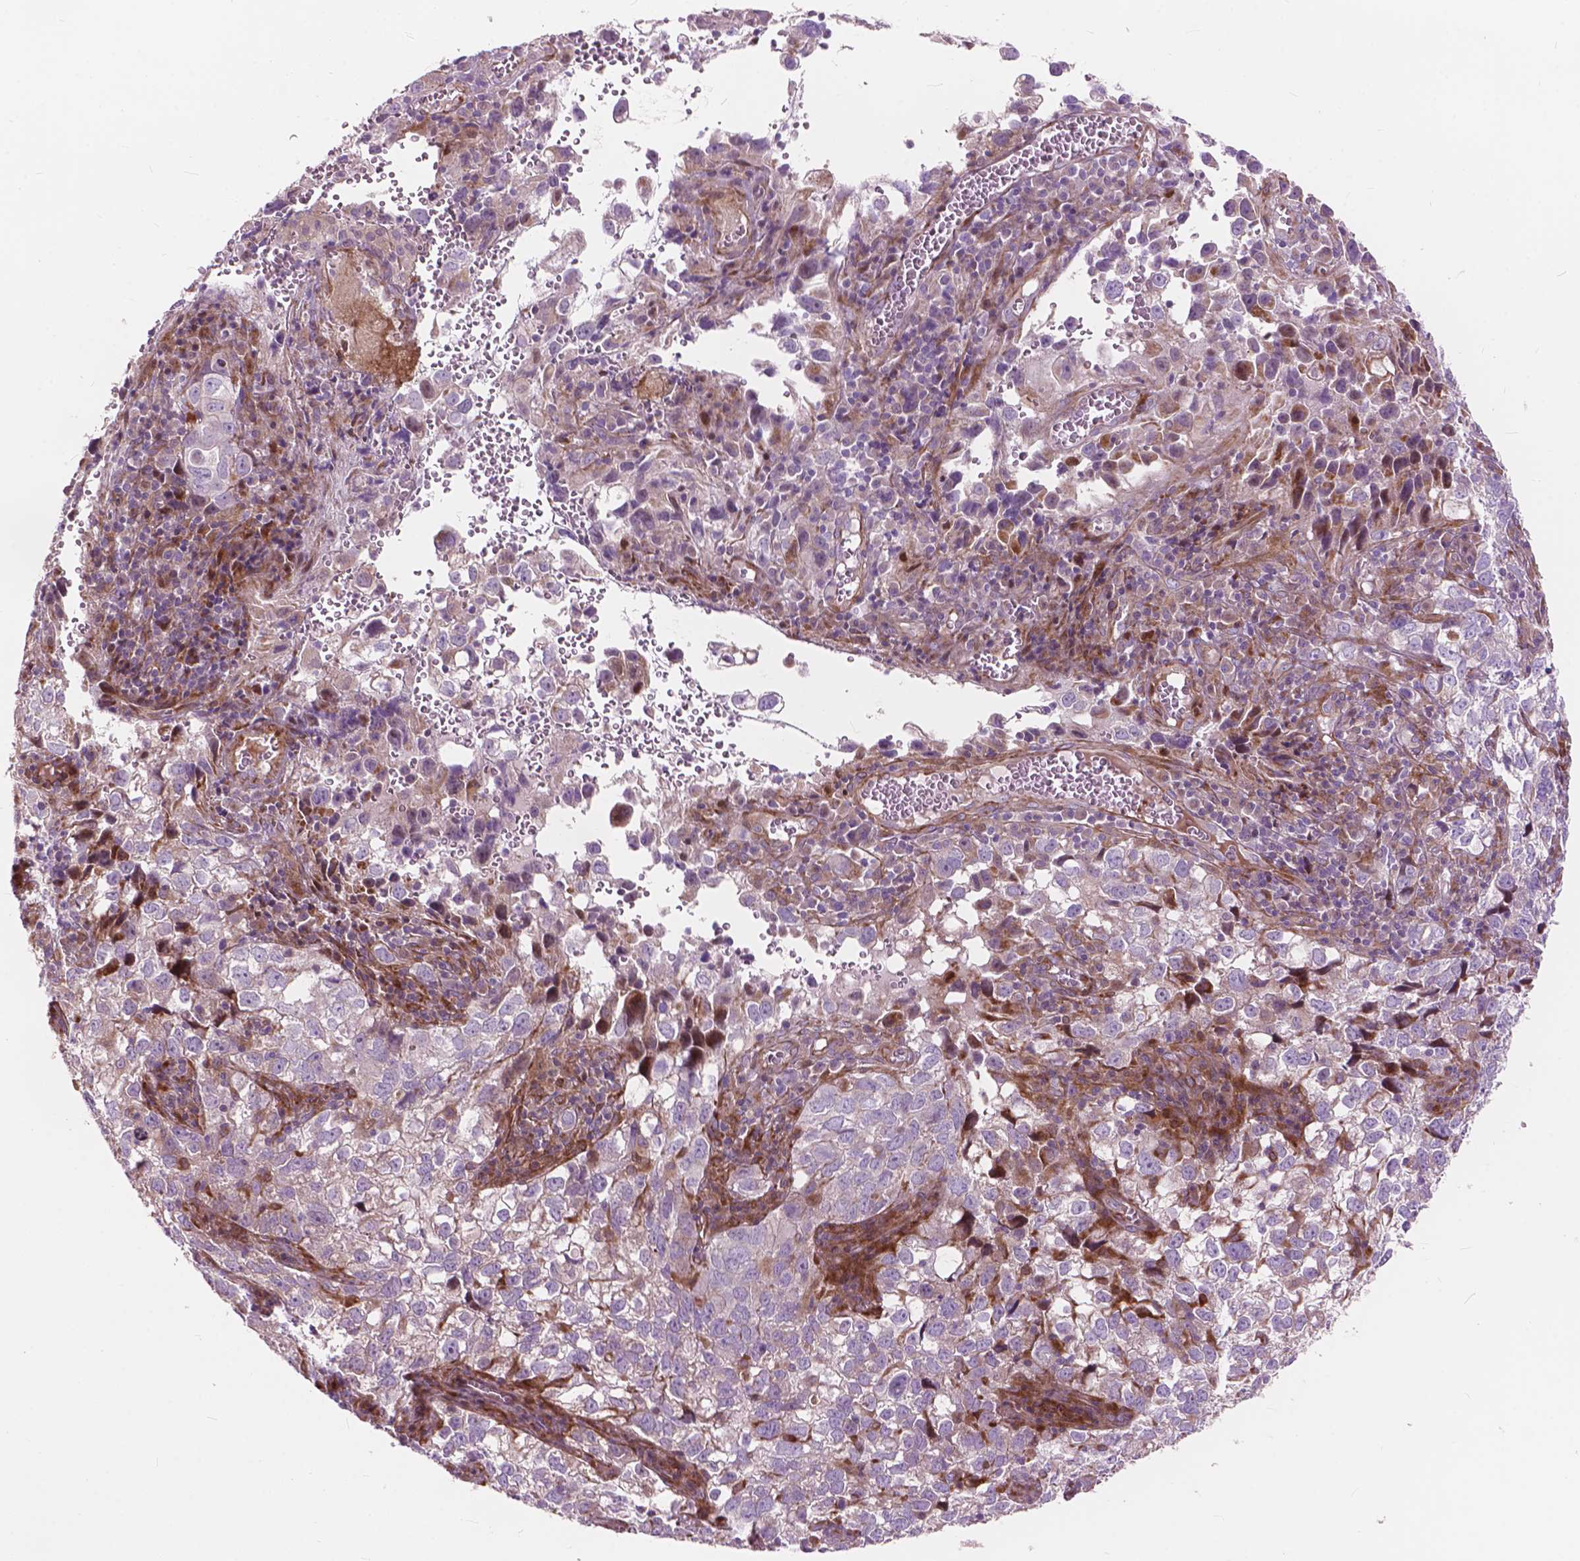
{"staining": {"intensity": "negative", "quantity": "none", "location": "none"}, "tissue": "cervical cancer", "cell_type": "Tumor cells", "image_type": "cancer", "snomed": [{"axis": "morphology", "description": "Squamous cell carcinoma, NOS"}, {"axis": "topography", "description": "Cervix"}], "caption": "DAB immunohistochemical staining of human cervical cancer demonstrates no significant positivity in tumor cells.", "gene": "MORN1", "patient": {"sex": "female", "age": 55}}